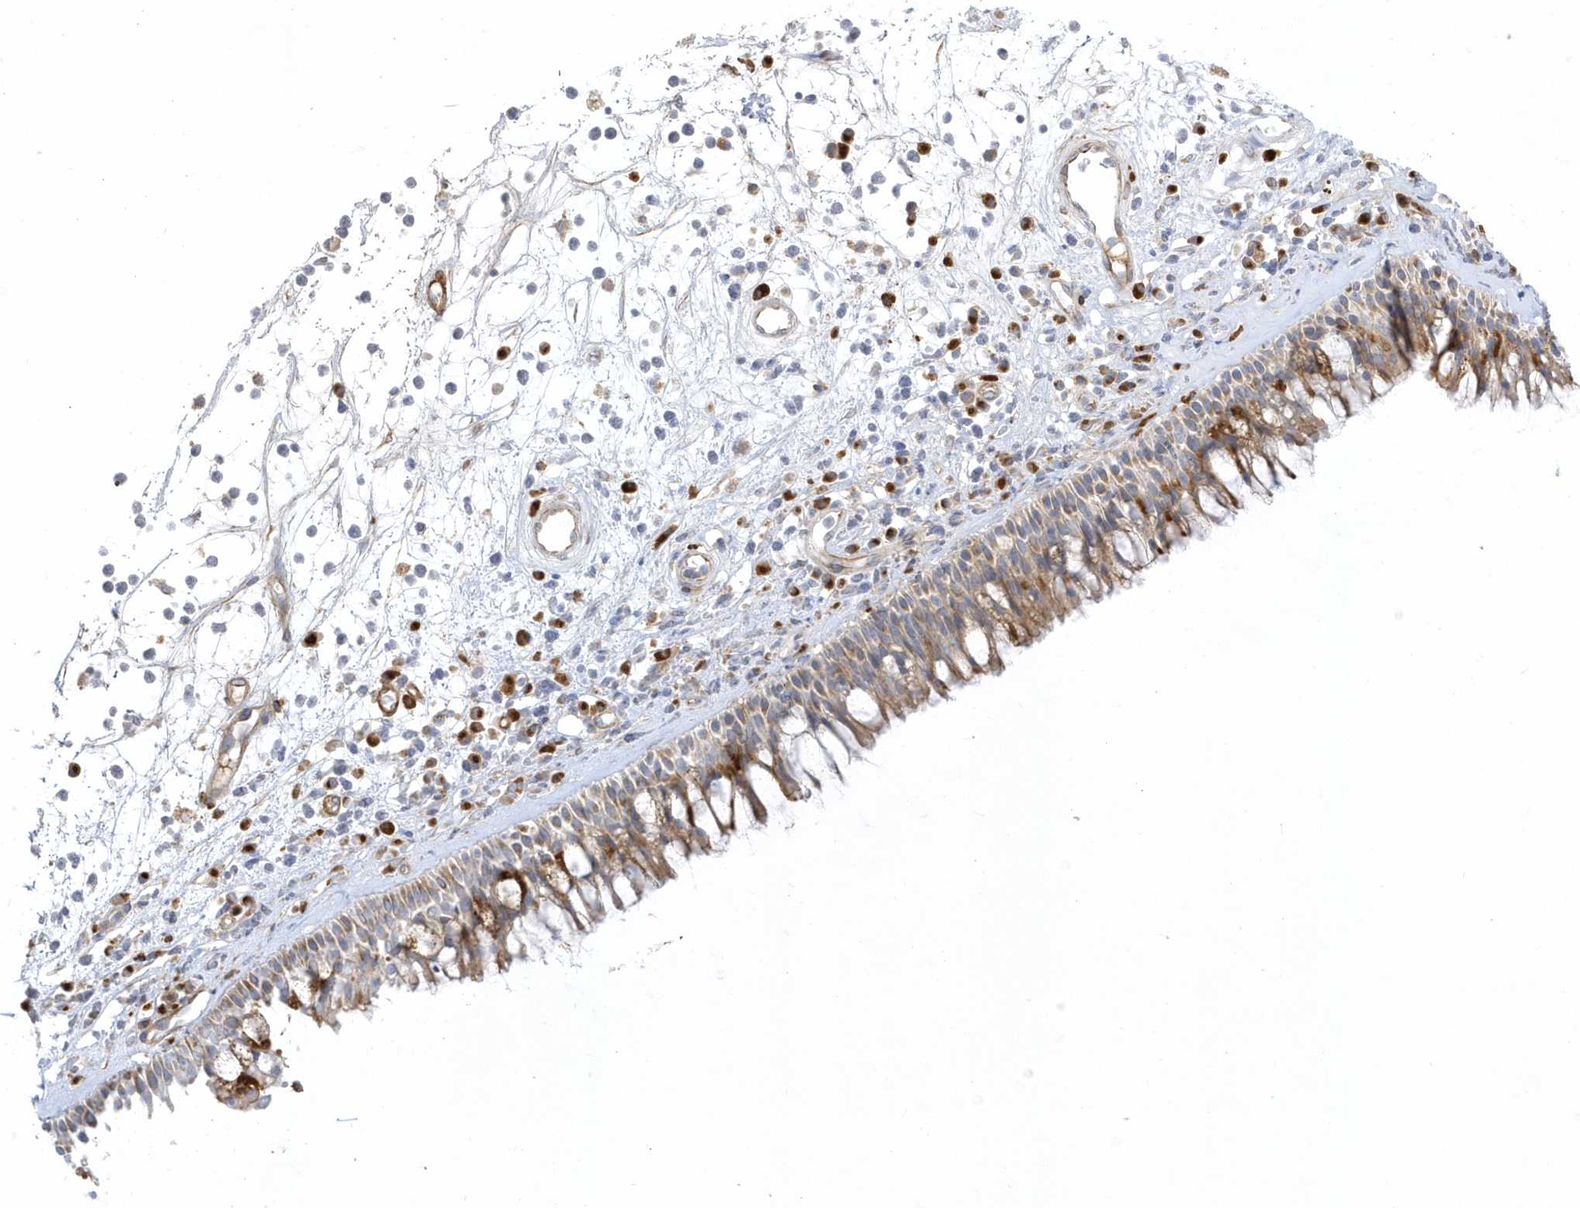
{"staining": {"intensity": "moderate", "quantity": "<25%", "location": "cytoplasmic/membranous"}, "tissue": "nasopharynx", "cell_type": "Respiratory epithelial cells", "image_type": "normal", "snomed": [{"axis": "morphology", "description": "Normal tissue, NOS"}, {"axis": "morphology", "description": "Inflammation, NOS"}, {"axis": "morphology", "description": "Malignant melanoma, Metastatic site"}, {"axis": "topography", "description": "Nasopharynx"}], "caption": "Moderate cytoplasmic/membranous staining for a protein is seen in approximately <25% of respiratory epithelial cells of unremarkable nasopharynx using immunohistochemistry.", "gene": "THADA", "patient": {"sex": "male", "age": 70}}